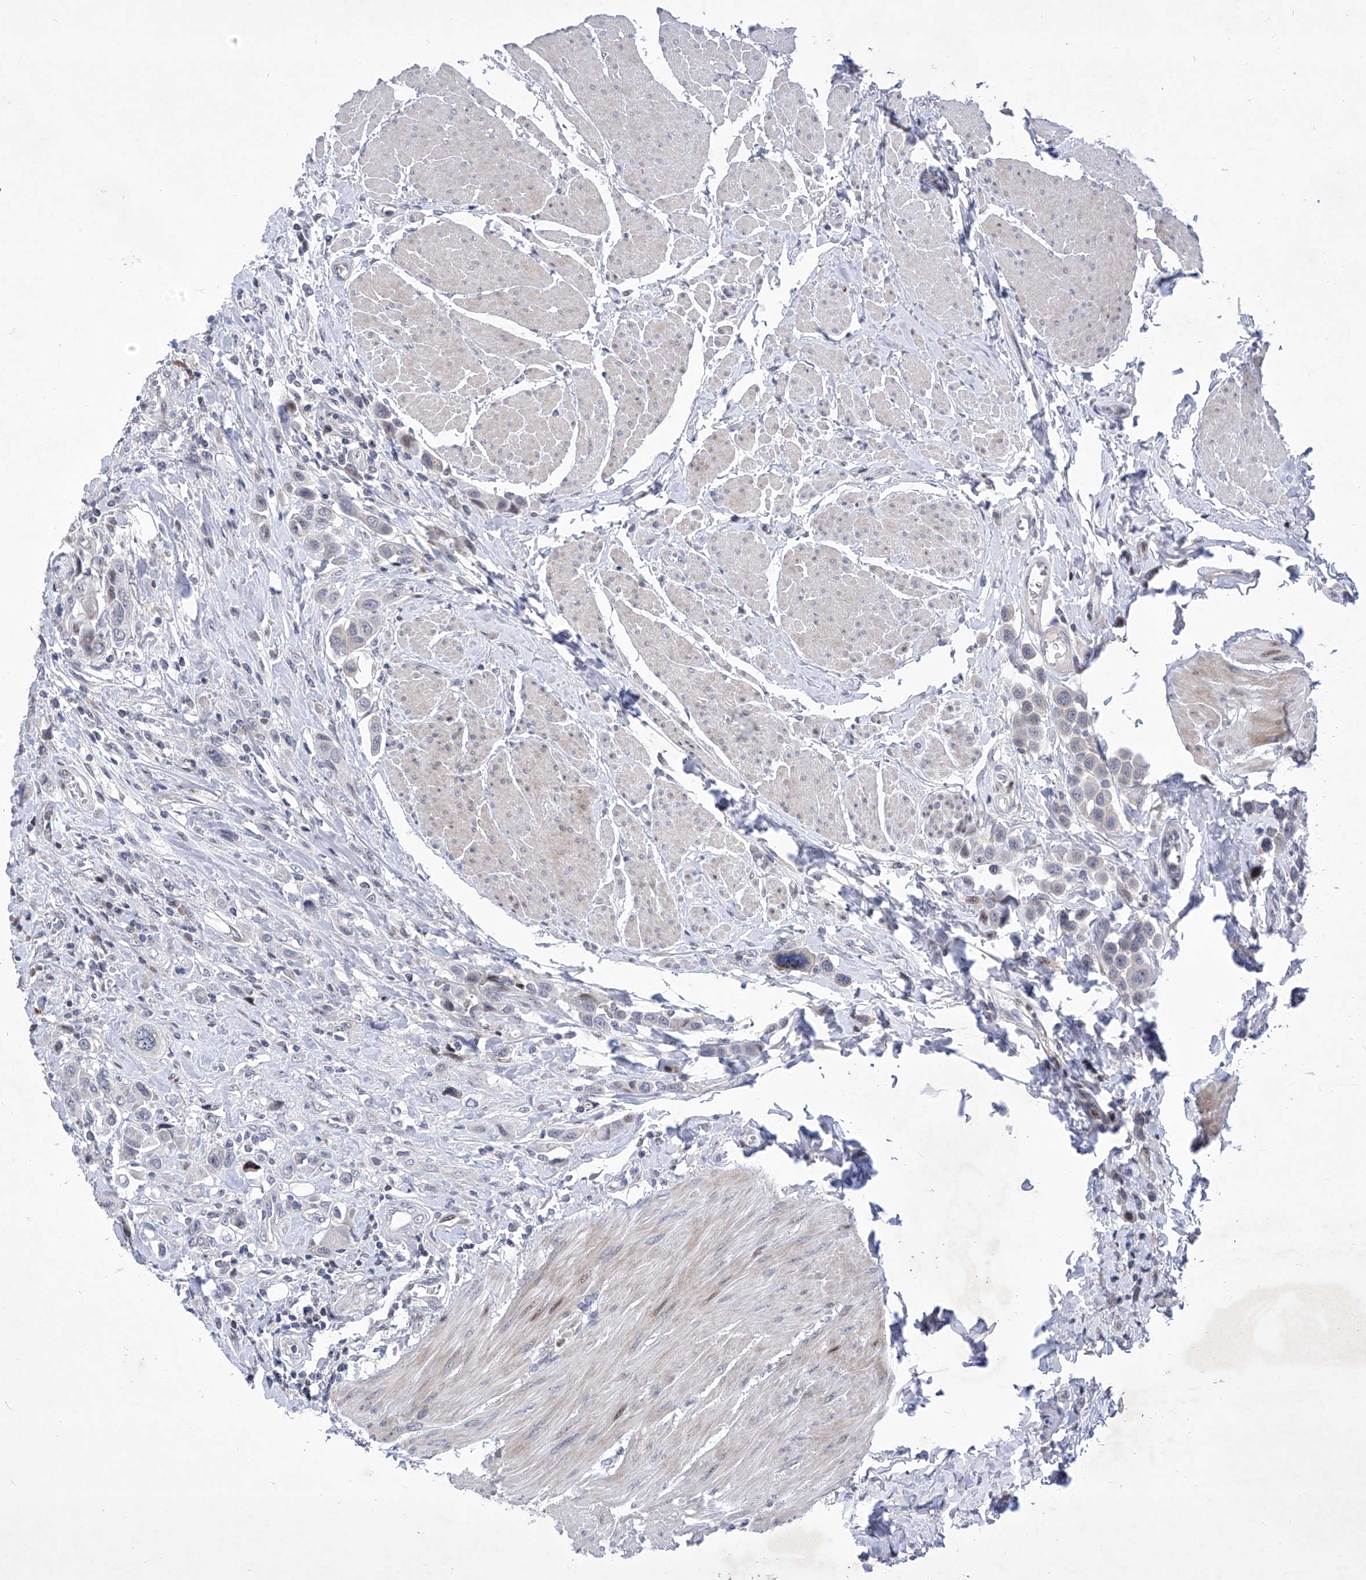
{"staining": {"intensity": "negative", "quantity": "none", "location": "none"}, "tissue": "urothelial cancer", "cell_type": "Tumor cells", "image_type": "cancer", "snomed": [{"axis": "morphology", "description": "Urothelial carcinoma, High grade"}, {"axis": "topography", "description": "Urinary bladder"}], "caption": "This image is of high-grade urothelial carcinoma stained with immunohistochemistry (IHC) to label a protein in brown with the nuclei are counter-stained blue. There is no positivity in tumor cells. Nuclei are stained in blue.", "gene": "NUFIP1", "patient": {"sex": "male", "age": 50}}